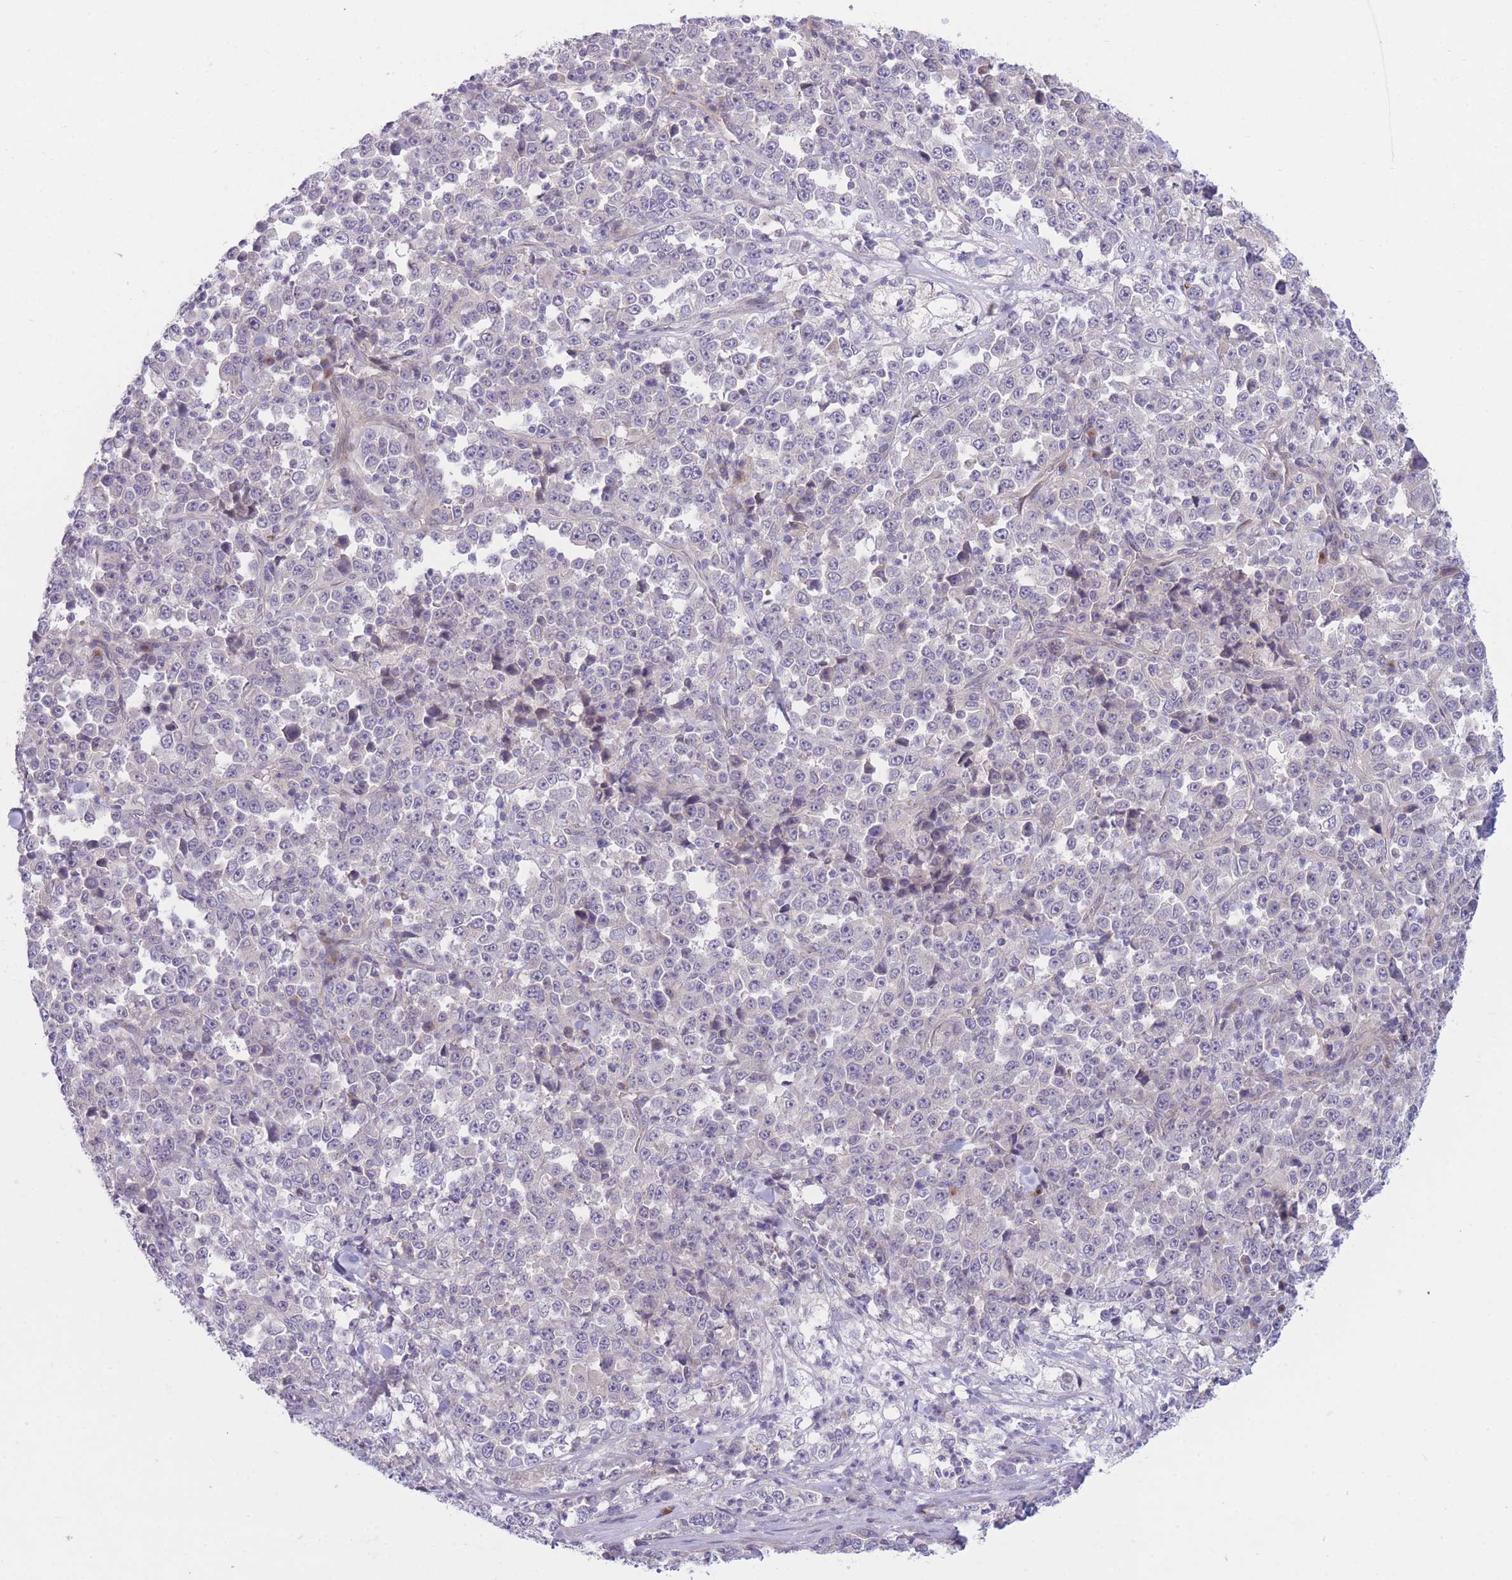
{"staining": {"intensity": "negative", "quantity": "none", "location": "none"}, "tissue": "stomach cancer", "cell_type": "Tumor cells", "image_type": "cancer", "snomed": [{"axis": "morphology", "description": "Normal tissue, NOS"}, {"axis": "morphology", "description": "Adenocarcinoma, NOS"}, {"axis": "topography", "description": "Stomach, upper"}, {"axis": "topography", "description": "Stomach"}], "caption": "This is an IHC photomicrograph of stomach cancer. There is no expression in tumor cells.", "gene": "CDC25B", "patient": {"sex": "male", "age": 59}}